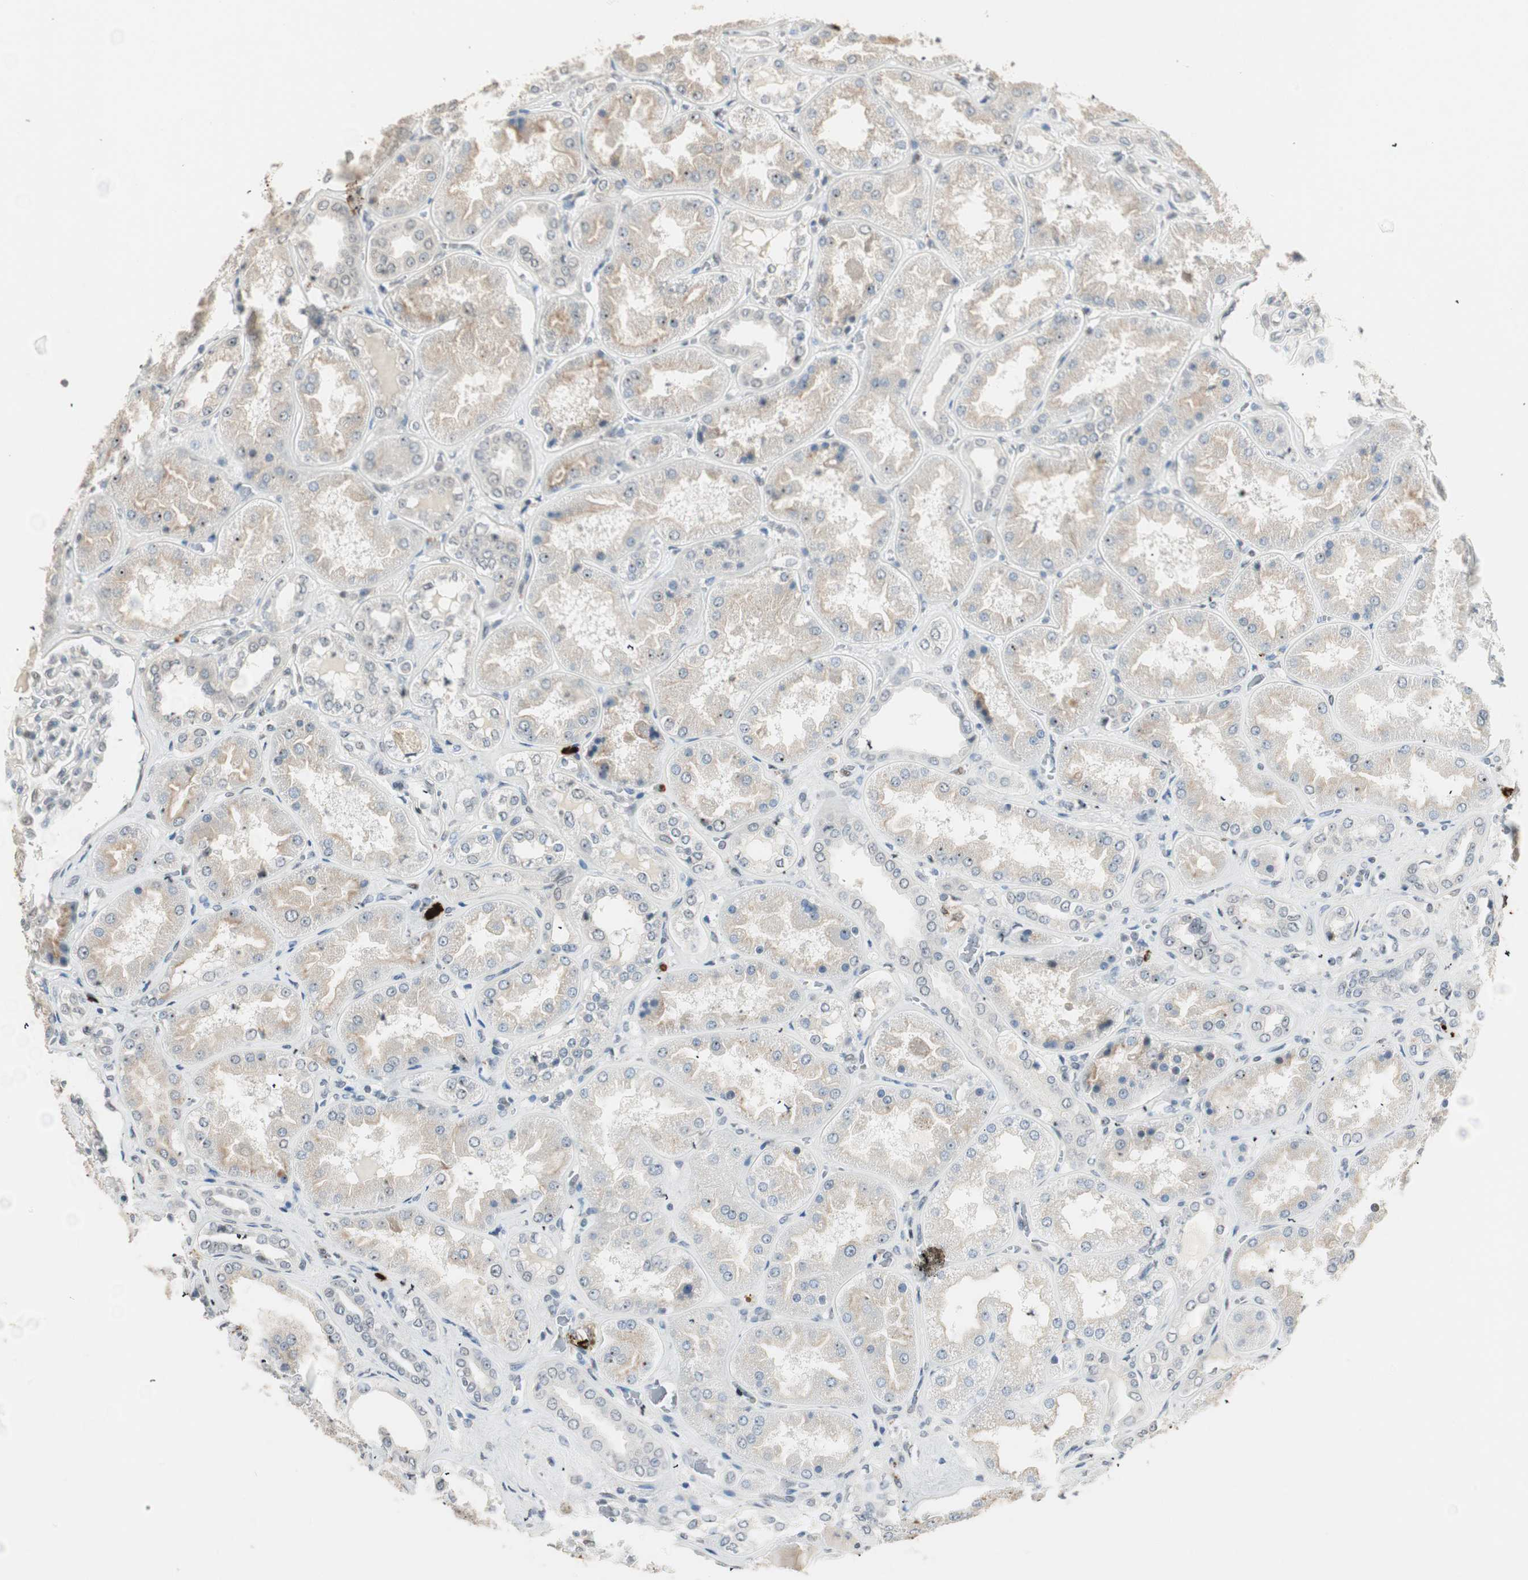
{"staining": {"intensity": "moderate", "quantity": "25%-75%", "location": "nuclear"}, "tissue": "kidney", "cell_type": "Cells in glomeruli", "image_type": "normal", "snomed": [{"axis": "morphology", "description": "Normal tissue, NOS"}, {"axis": "topography", "description": "Kidney"}], "caption": "DAB (3,3'-diaminobenzidine) immunohistochemical staining of unremarkable human kidney demonstrates moderate nuclear protein staining in approximately 25%-75% of cells in glomeruli. The staining was performed using DAB (3,3'-diaminobenzidine), with brown indicating positive protein expression. Nuclei are stained blue with hematoxylin.", "gene": "ETV4", "patient": {"sex": "female", "age": 56}}